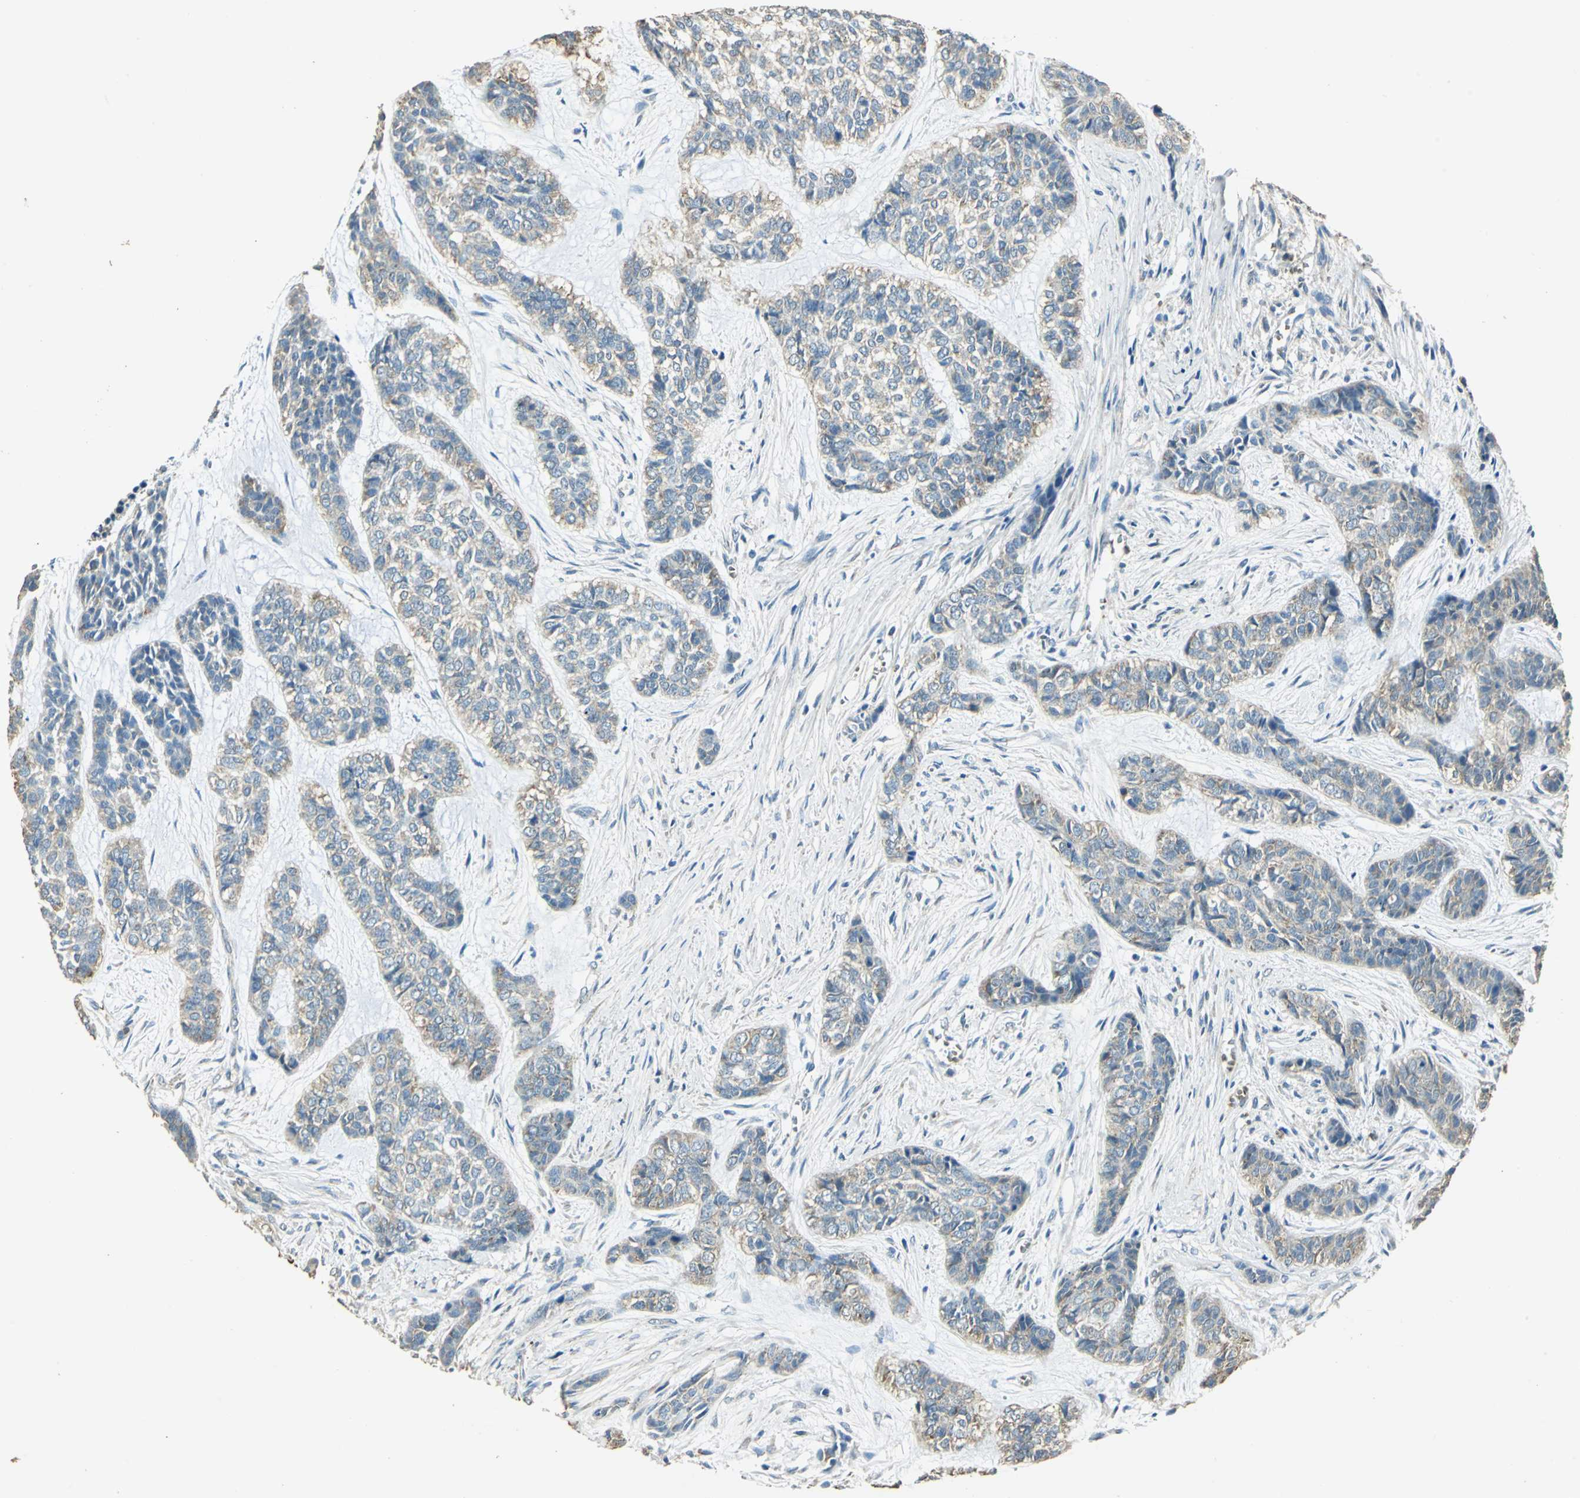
{"staining": {"intensity": "weak", "quantity": "25%-75%", "location": "cytoplasmic/membranous"}, "tissue": "skin cancer", "cell_type": "Tumor cells", "image_type": "cancer", "snomed": [{"axis": "morphology", "description": "Basal cell carcinoma"}, {"axis": "topography", "description": "Skin"}], "caption": "Protein staining of skin cancer tissue demonstrates weak cytoplasmic/membranous staining in about 25%-75% of tumor cells. (DAB (3,3'-diaminobenzidine) IHC, brown staining for protein, blue staining for nuclei).", "gene": "TRAPPC2", "patient": {"sex": "female", "age": 64}}